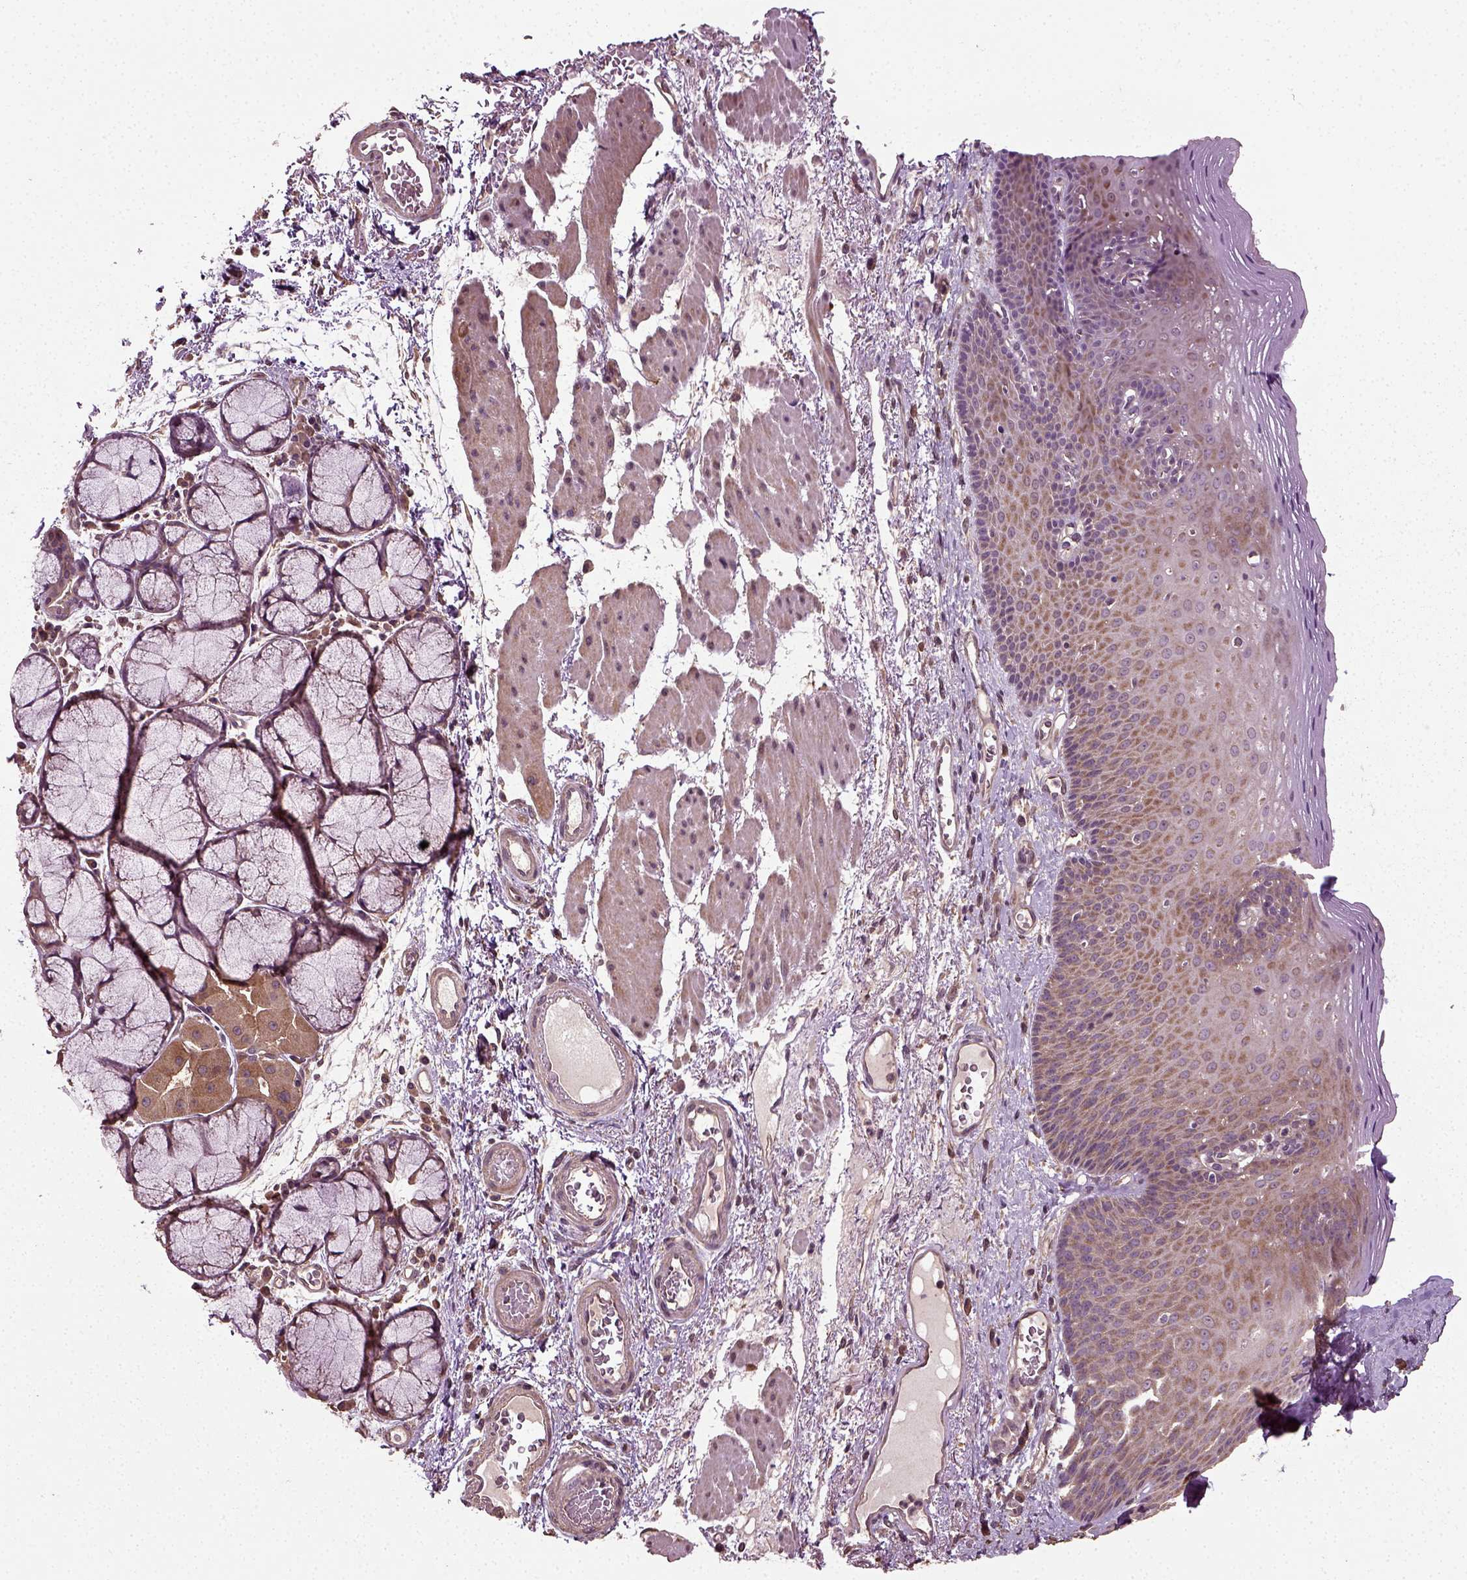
{"staining": {"intensity": "moderate", "quantity": "<25%", "location": "cytoplasmic/membranous"}, "tissue": "esophagus", "cell_type": "Squamous epithelial cells", "image_type": "normal", "snomed": [{"axis": "morphology", "description": "Normal tissue, NOS"}, {"axis": "topography", "description": "Esophagus"}], "caption": "Human esophagus stained with a brown dye reveals moderate cytoplasmic/membranous positive expression in approximately <25% of squamous epithelial cells.", "gene": "ERV3", "patient": {"sex": "male", "age": 76}}